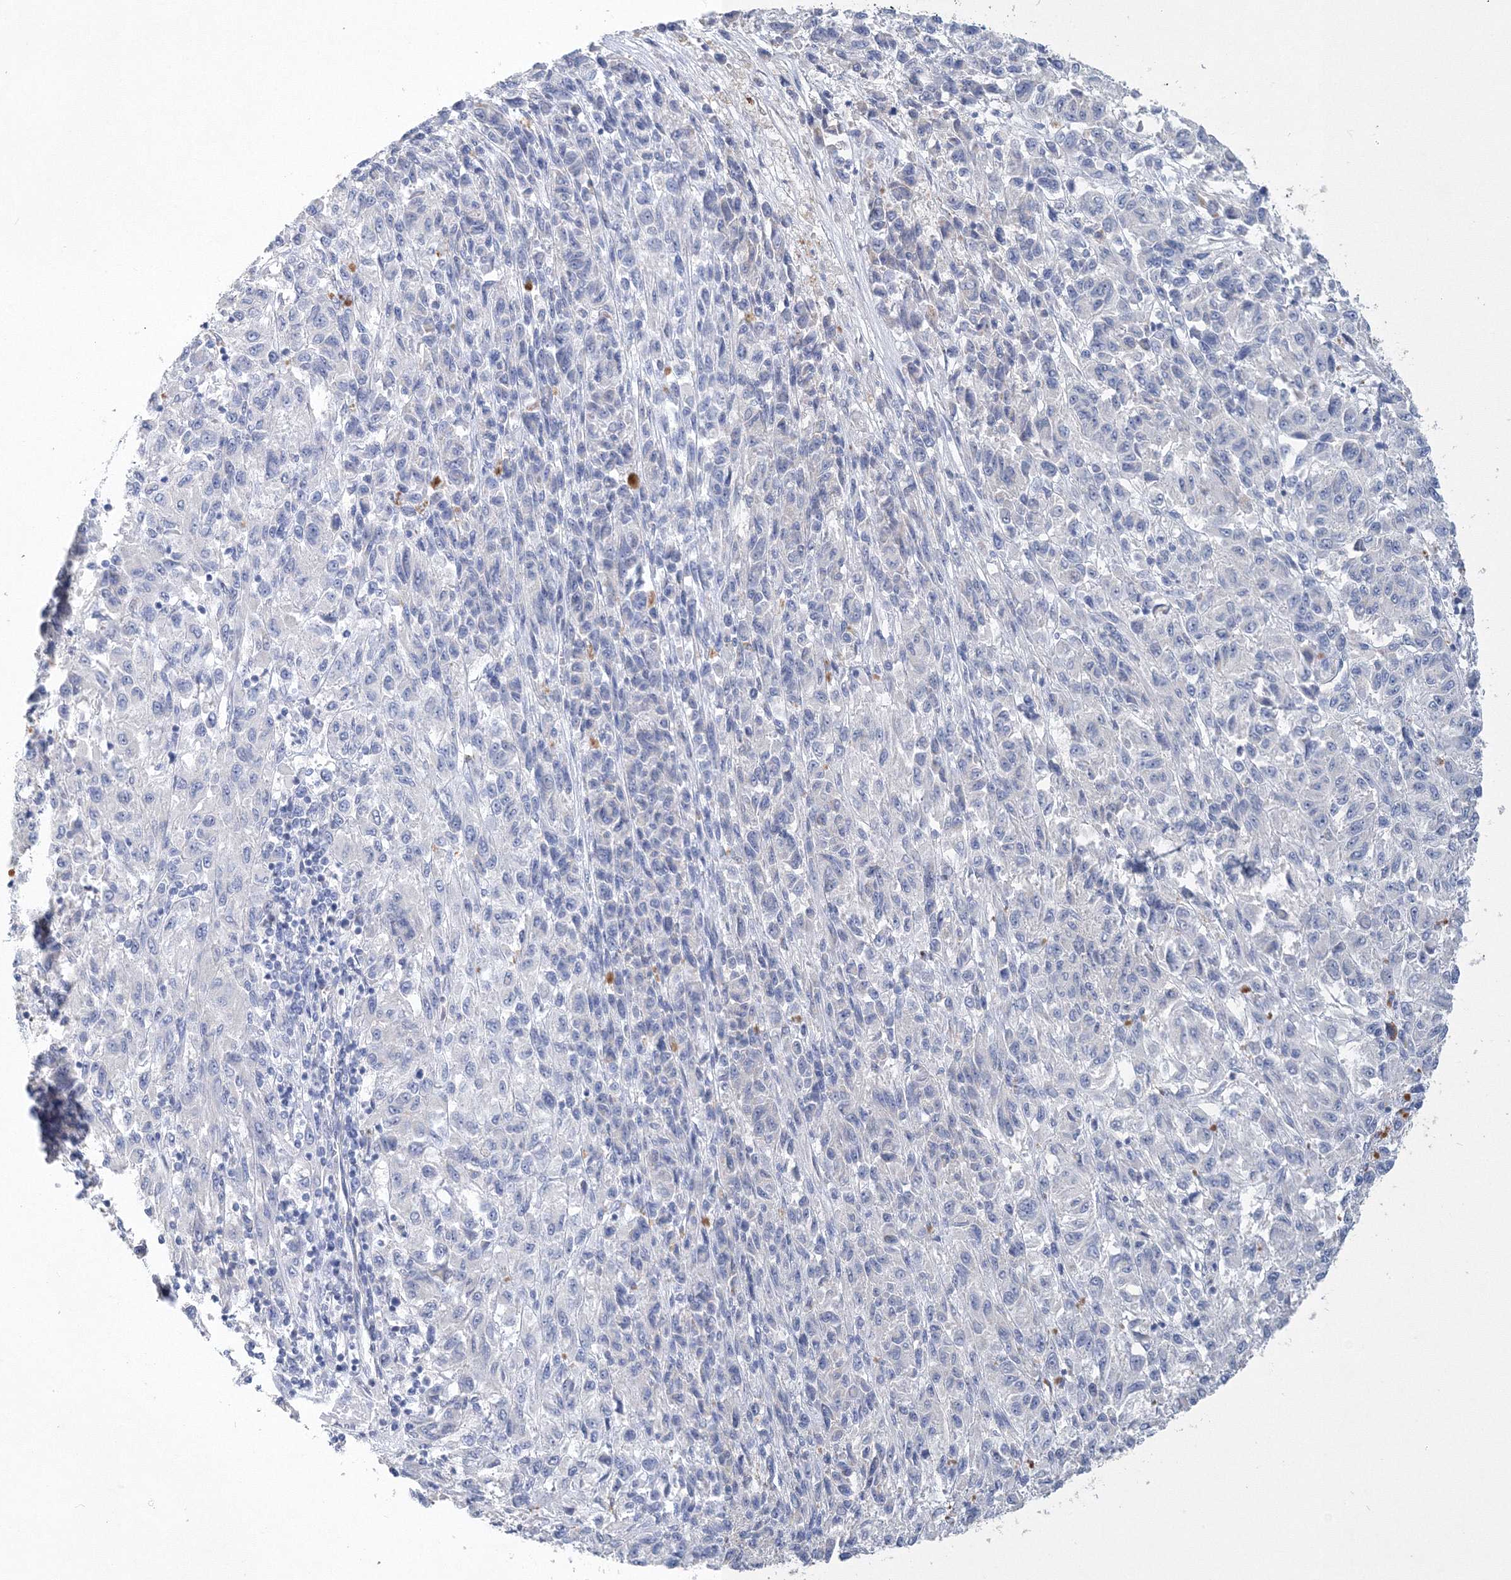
{"staining": {"intensity": "negative", "quantity": "none", "location": "none"}, "tissue": "melanoma", "cell_type": "Tumor cells", "image_type": "cancer", "snomed": [{"axis": "morphology", "description": "Malignant melanoma, Metastatic site"}, {"axis": "topography", "description": "Lung"}], "caption": "DAB immunohistochemical staining of human malignant melanoma (metastatic site) reveals no significant staining in tumor cells.", "gene": "OSBPL6", "patient": {"sex": "male", "age": 64}}